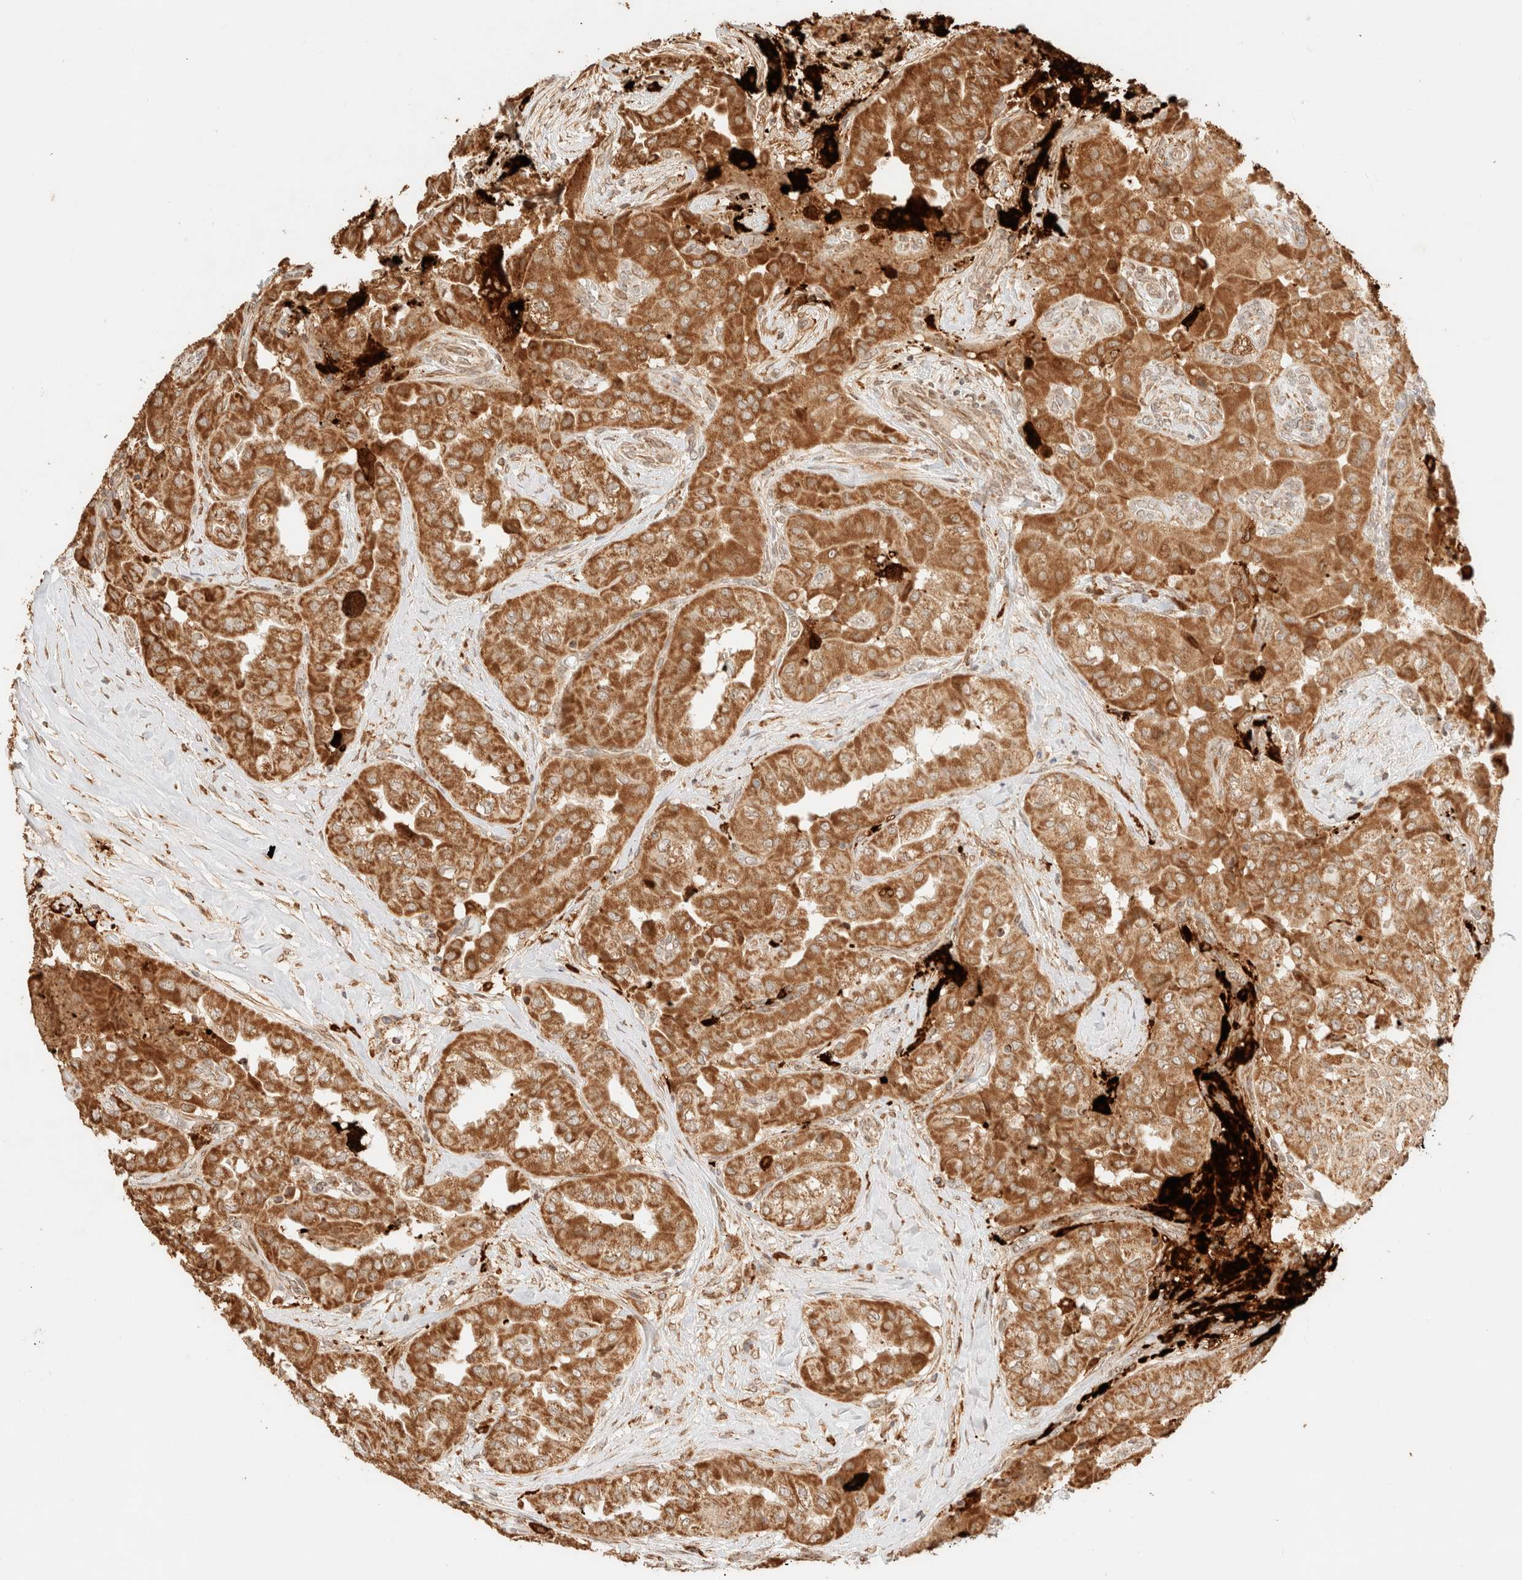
{"staining": {"intensity": "moderate", "quantity": ">75%", "location": "cytoplasmic/membranous"}, "tissue": "thyroid cancer", "cell_type": "Tumor cells", "image_type": "cancer", "snomed": [{"axis": "morphology", "description": "Papillary adenocarcinoma, NOS"}, {"axis": "topography", "description": "Thyroid gland"}], "caption": "Thyroid cancer (papillary adenocarcinoma) stained with immunohistochemistry shows moderate cytoplasmic/membranous positivity in approximately >75% of tumor cells.", "gene": "TACO1", "patient": {"sex": "female", "age": 59}}